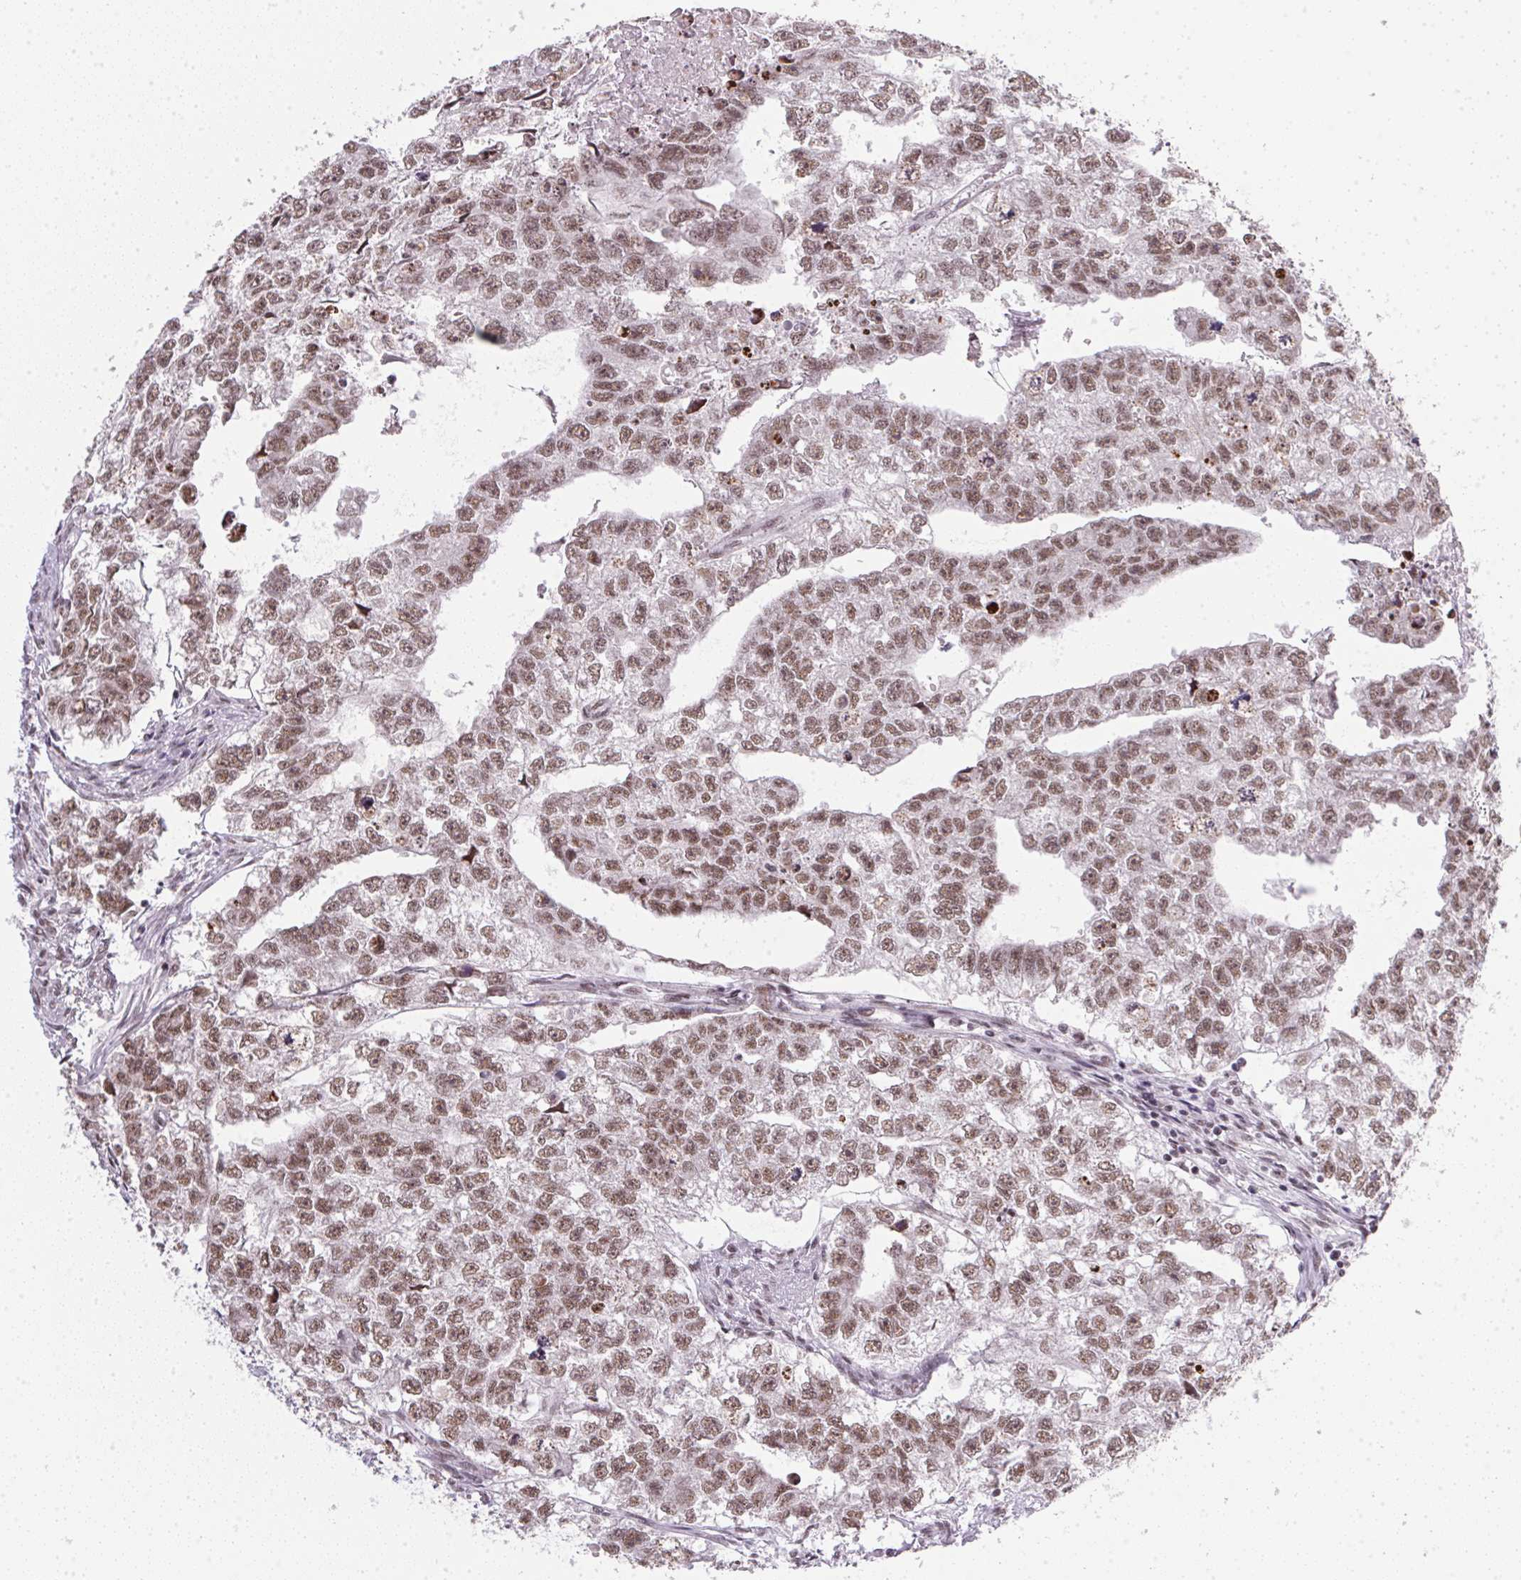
{"staining": {"intensity": "moderate", "quantity": ">75%", "location": "nuclear"}, "tissue": "testis cancer", "cell_type": "Tumor cells", "image_type": "cancer", "snomed": [{"axis": "morphology", "description": "Carcinoma, Embryonal, NOS"}, {"axis": "morphology", "description": "Teratoma, malignant, NOS"}, {"axis": "topography", "description": "Testis"}], "caption": "Testis embryonal carcinoma tissue exhibits moderate nuclear positivity in approximately >75% of tumor cells", "gene": "SRSF7", "patient": {"sex": "male", "age": 44}}